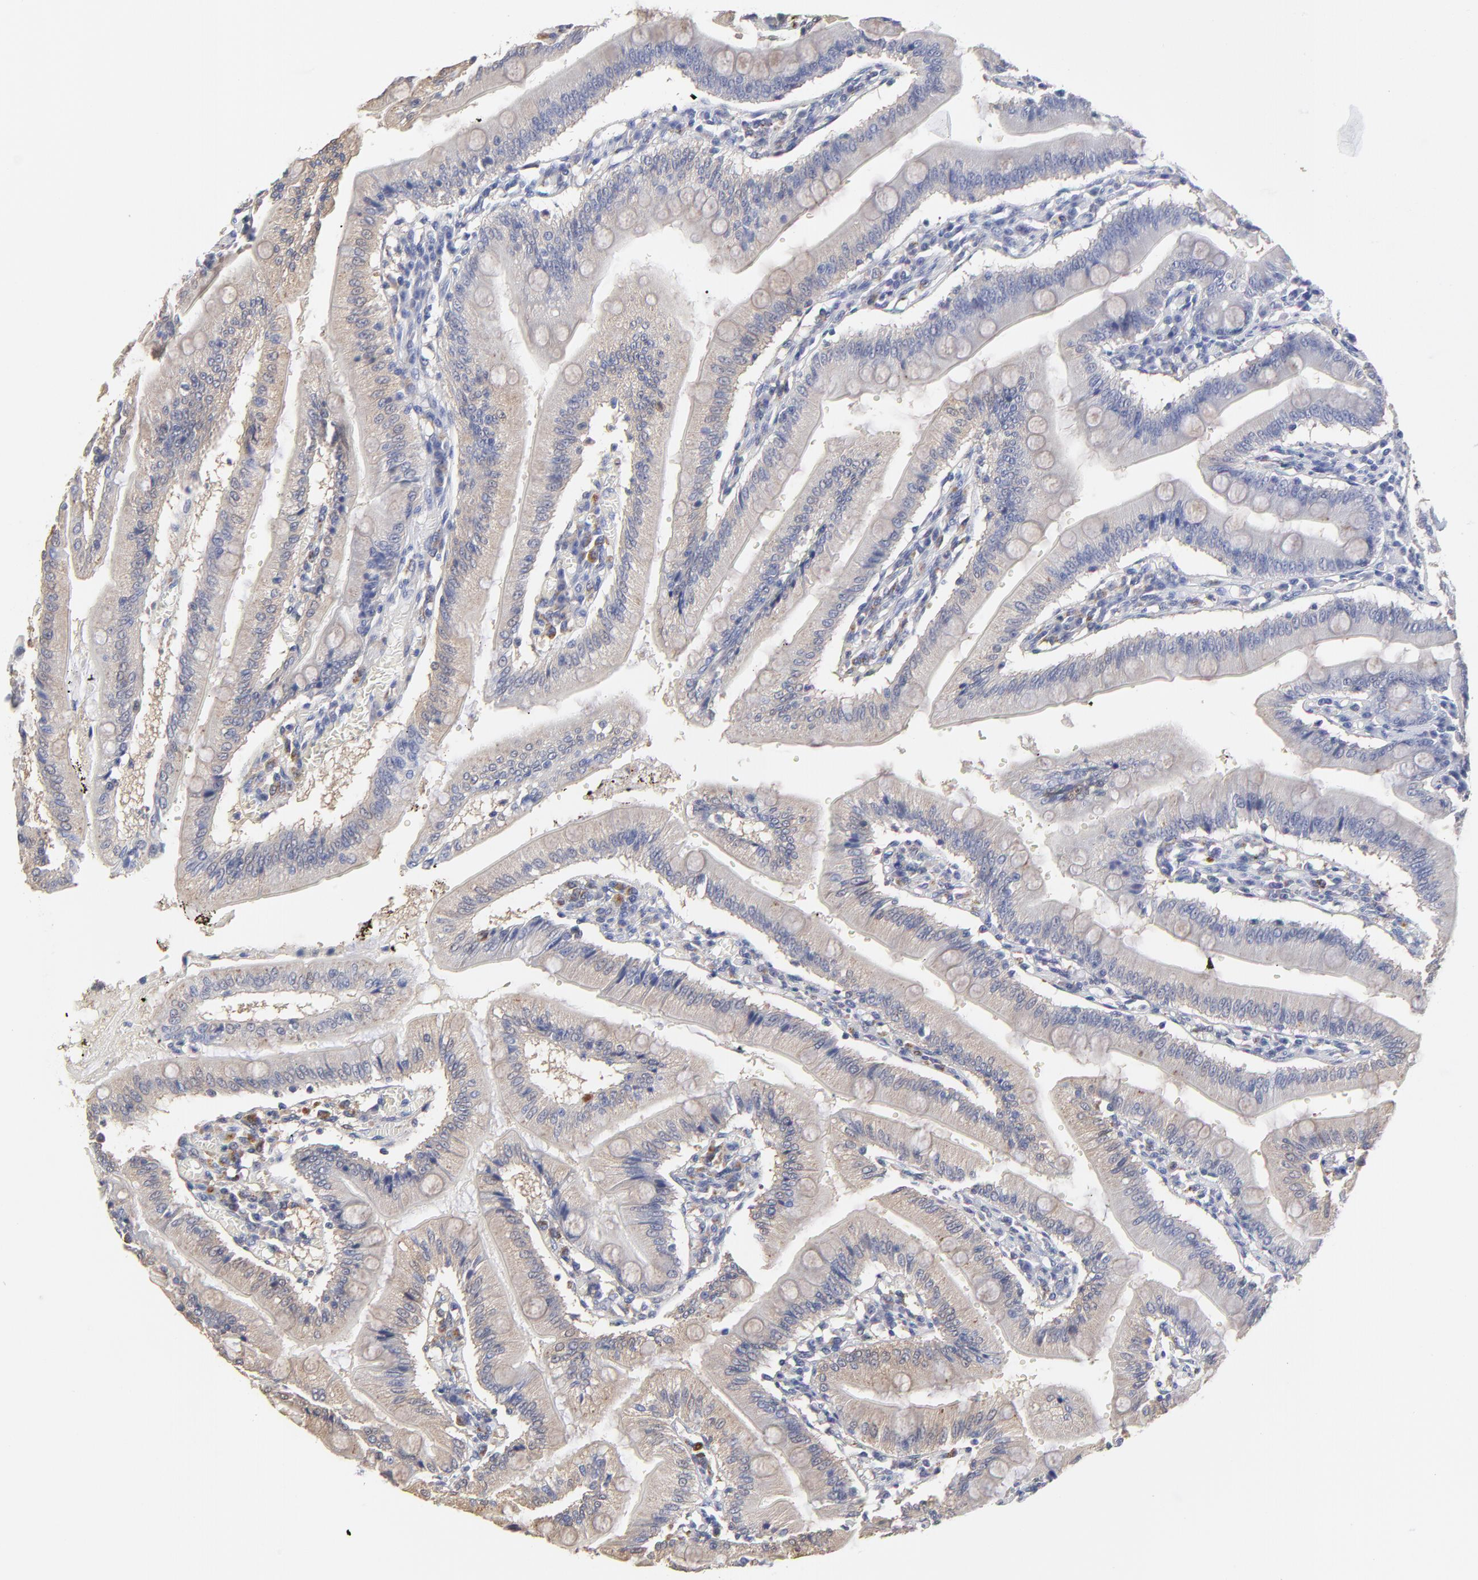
{"staining": {"intensity": "weak", "quantity": "25%-75%", "location": "cytoplasmic/membranous"}, "tissue": "small intestine", "cell_type": "Glandular cells", "image_type": "normal", "snomed": [{"axis": "morphology", "description": "Normal tissue, NOS"}, {"axis": "topography", "description": "Small intestine"}], "caption": "Immunohistochemical staining of normal human small intestine shows low levels of weak cytoplasmic/membranous positivity in approximately 25%-75% of glandular cells.", "gene": "SMARCA1", "patient": {"sex": "male", "age": 71}}